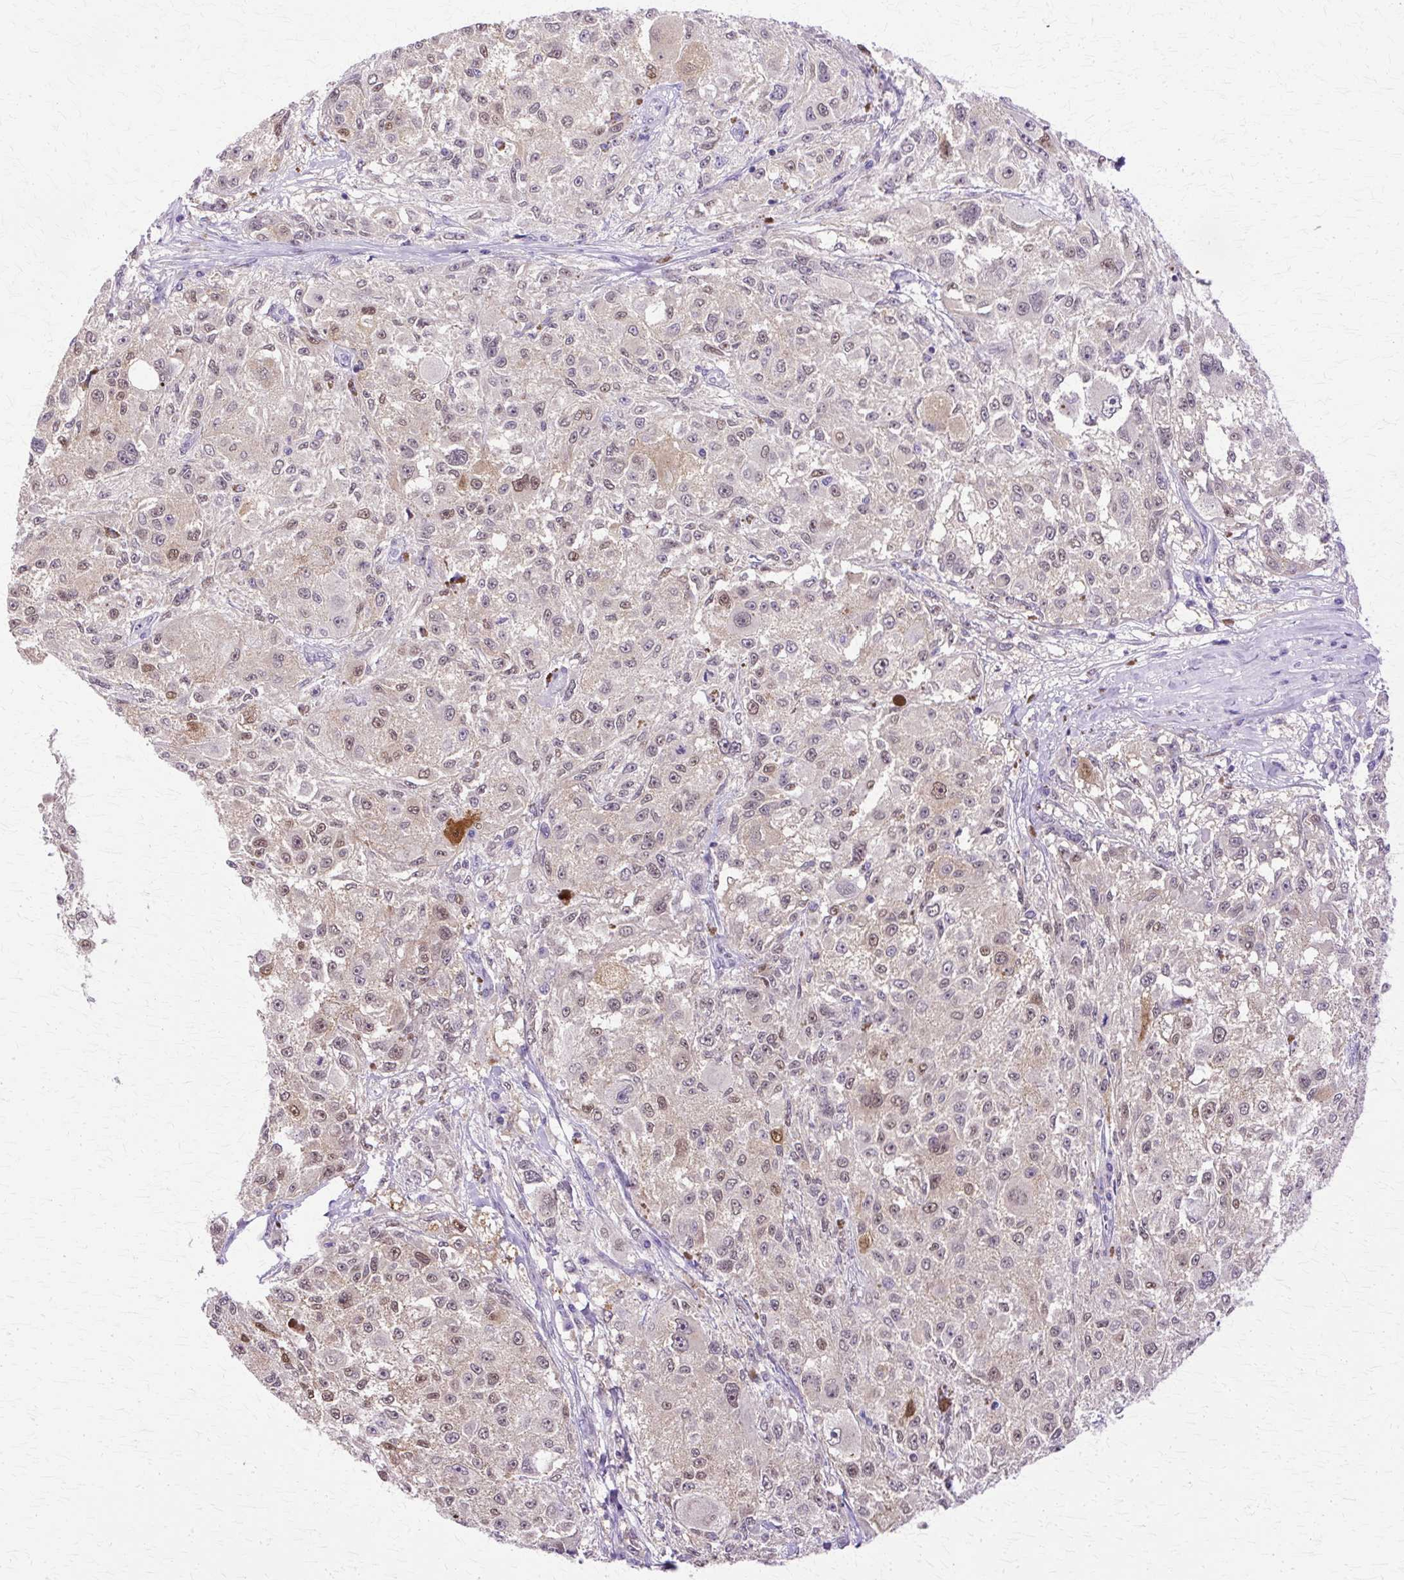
{"staining": {"intensity": "weak", "quantity": "25%-75%", "location": "nuclear"}, "tissue": "melanoma", "cell_type": "Tumor cells", "image_type": "cancer", "snomed": [{"axis": "morphology", "description": "Necrosis, NOS"}, {"axis": "morphology", "description": "Malignant melanoma, NOS"}, {"axis": "topography", "description": "Skin"}], "caption": "High-power microscopy captured an immunohistochemistry (IHC) histopathology image of melanoma, revealing weak nuclear staining in approximately 25%-75% of tumor cells. (Brightfield microscopy of DAB IHC at high magnification).", "gene": "HSPA8", "patient": {"sex": "female", "age": 87}}